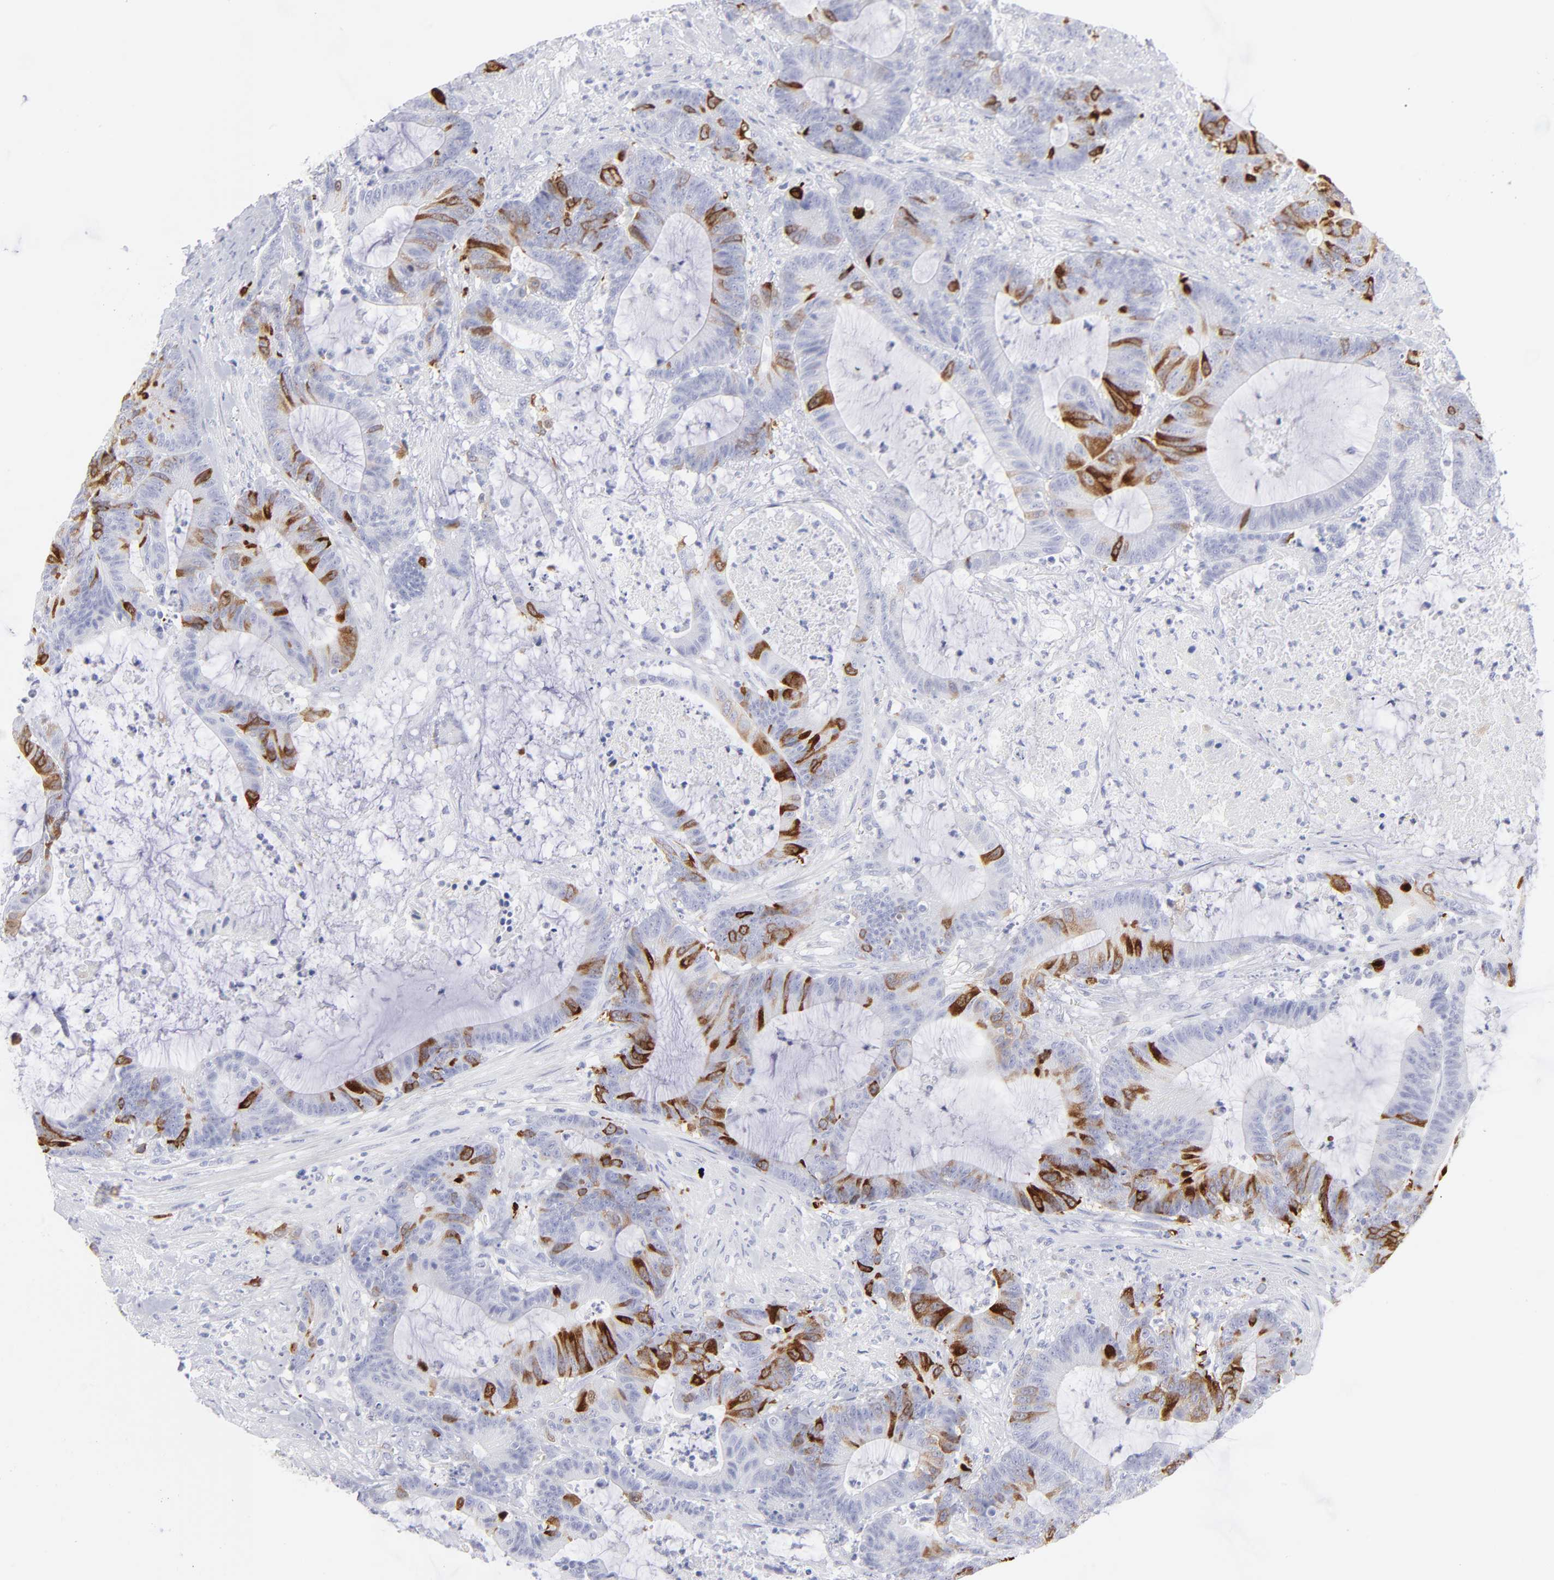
{"staining": {"intensity": "strong", "quantity": "25%-75%", "location": "cytoplasmic/membranous"}, "tissue": "colorectal cancer", "cell_type": "Tumor cells", "image_type": "cancer", "snomed": [{"axis": "morphology", "description": "Adenocarcinoma, NOS"}, {"axis": "topography", "description": "Colon"}], "caption": "A photomicrograph of colorectal cancer stained for a protein displays strong cytoplasmic/membranous brown staining in tumor cells.", "gene": "CCNB1", "patient": {"sex": "female", "age": 84}}